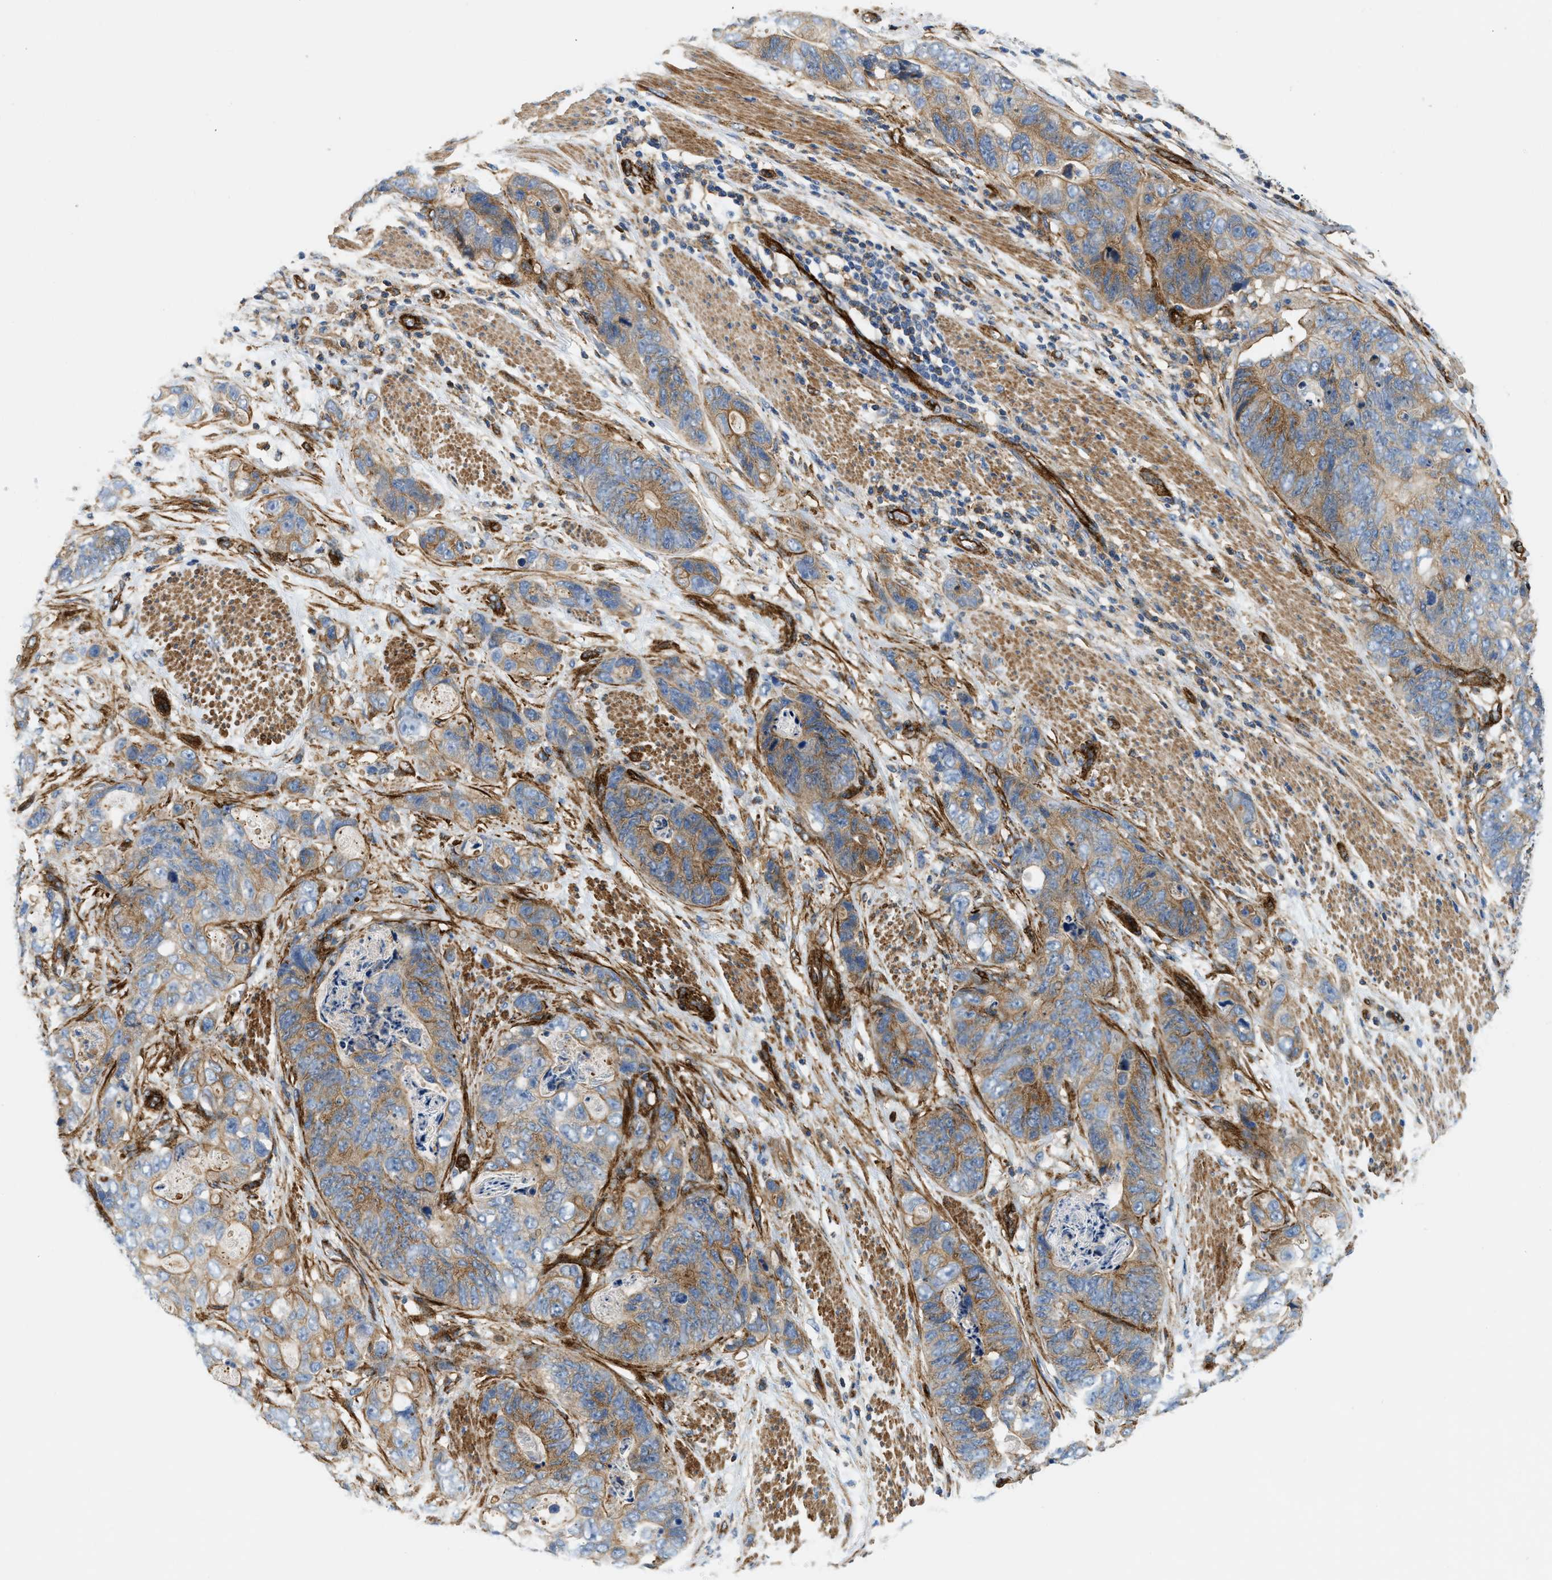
{"staining": {"intensity": "moderate", "quantity": "25%-75%", "location": "cytoplasmic/membranous"}, "tissue": "stomach cancer", "cell_type": "Tumor cells", "image_type": "cancer", "snomed": [{"axis": "morphology", "description": "Adenocarcinoma, NOS"}, {"axis": "topography", "description": "Stomach"}], "caption": "Stomach cancer (adenocarcinoma) was stained to show a protein in brown. There is medium levels of moderate cytoplasmic/membranous staining in about 25%-75% of tumor cells.", "gene": "HIP1", "patient": {"sex": "female", "age": 89}}